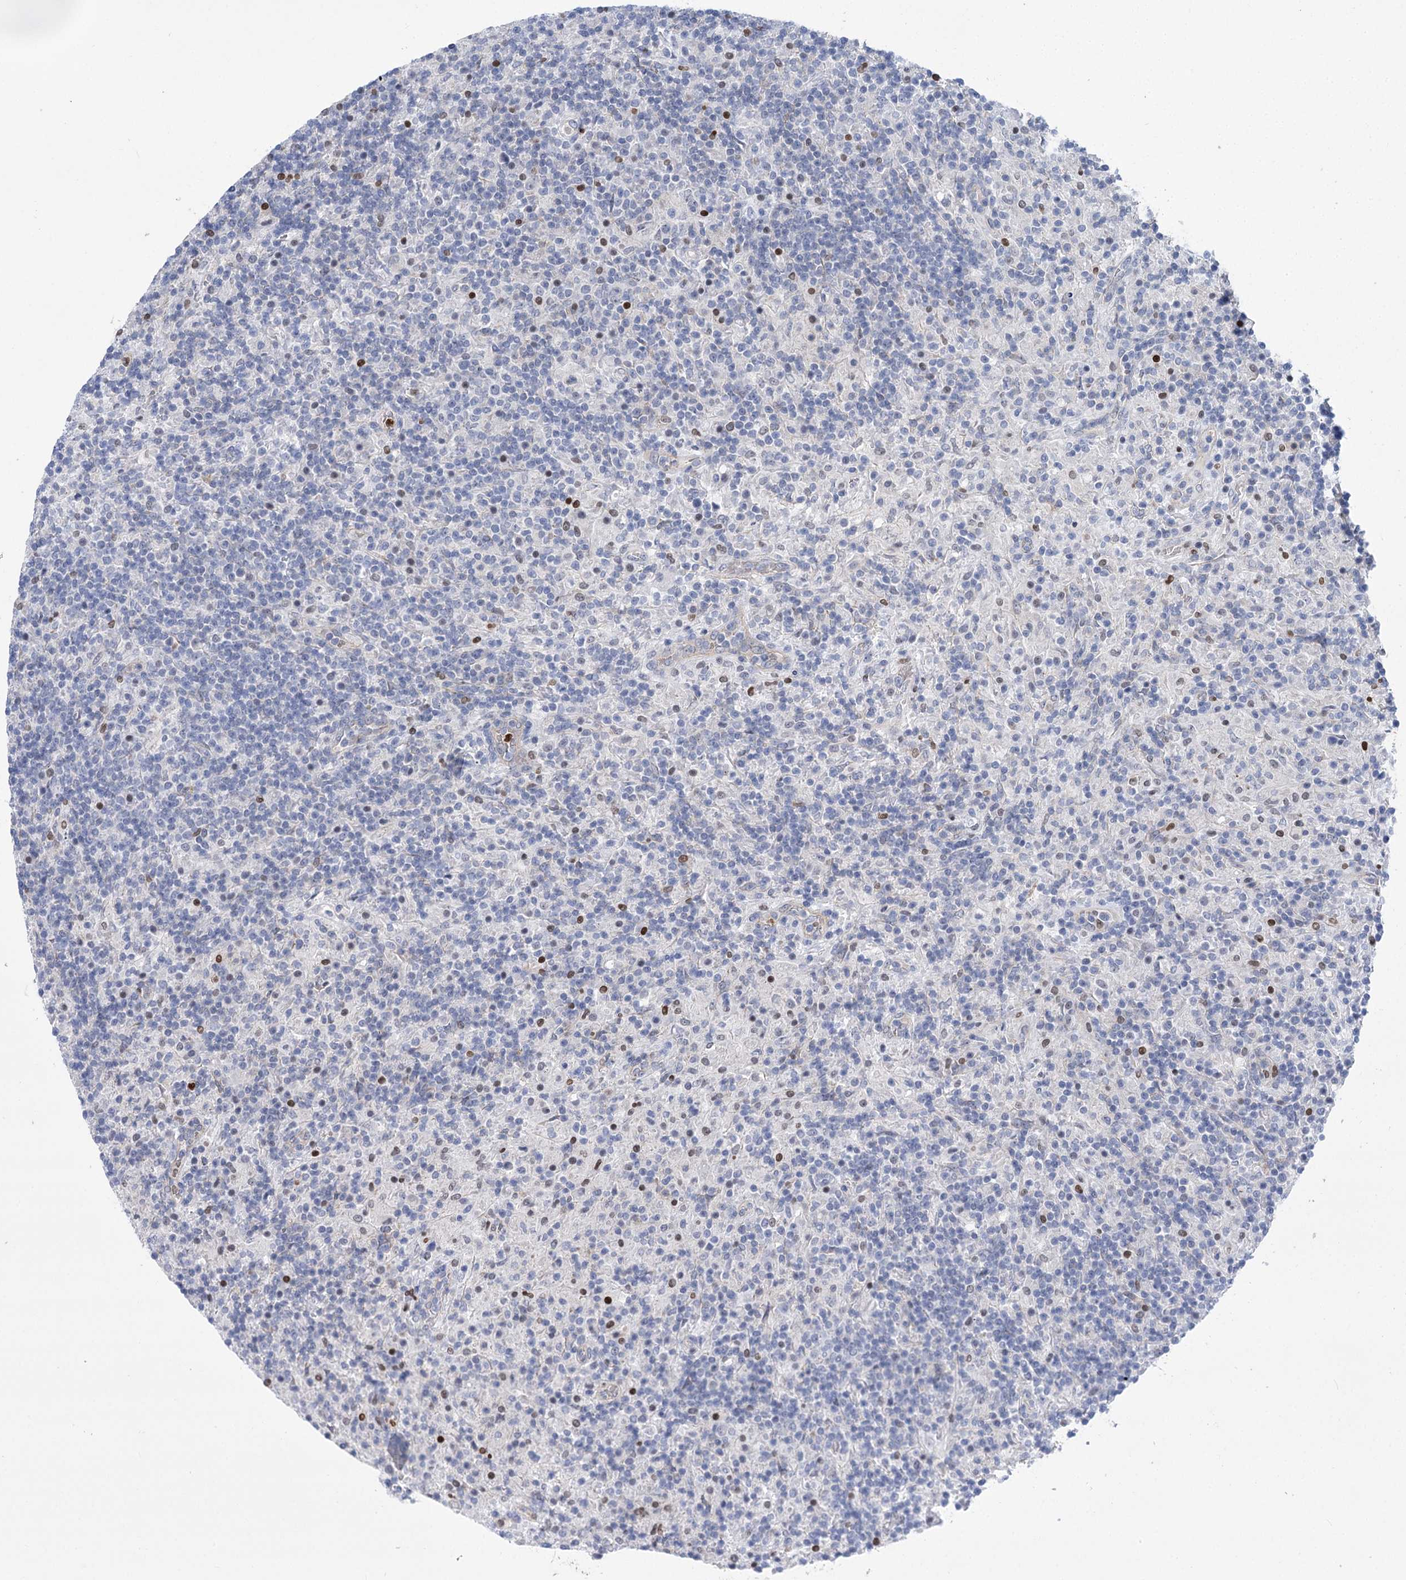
{"staining": {"intensity": "negative", "quantity": "none", "location": "none"}, "tissue": "lymphoma", "cell_type": "Tumor cells", "image_type": "cancer", "snomed": [{"axis": "morphology", "description": "Hodgkin's disease, NOS"}, {"axis": "topography", "description": "Lymph node"}], "caption": "IHC micrograph of neoplastic tissue: human Hodgkin's disease stained with DAB displays no significant protein staining in tumor cells.", "gene": "THAP6", "patient": {"sex": "male", "age": 70}}